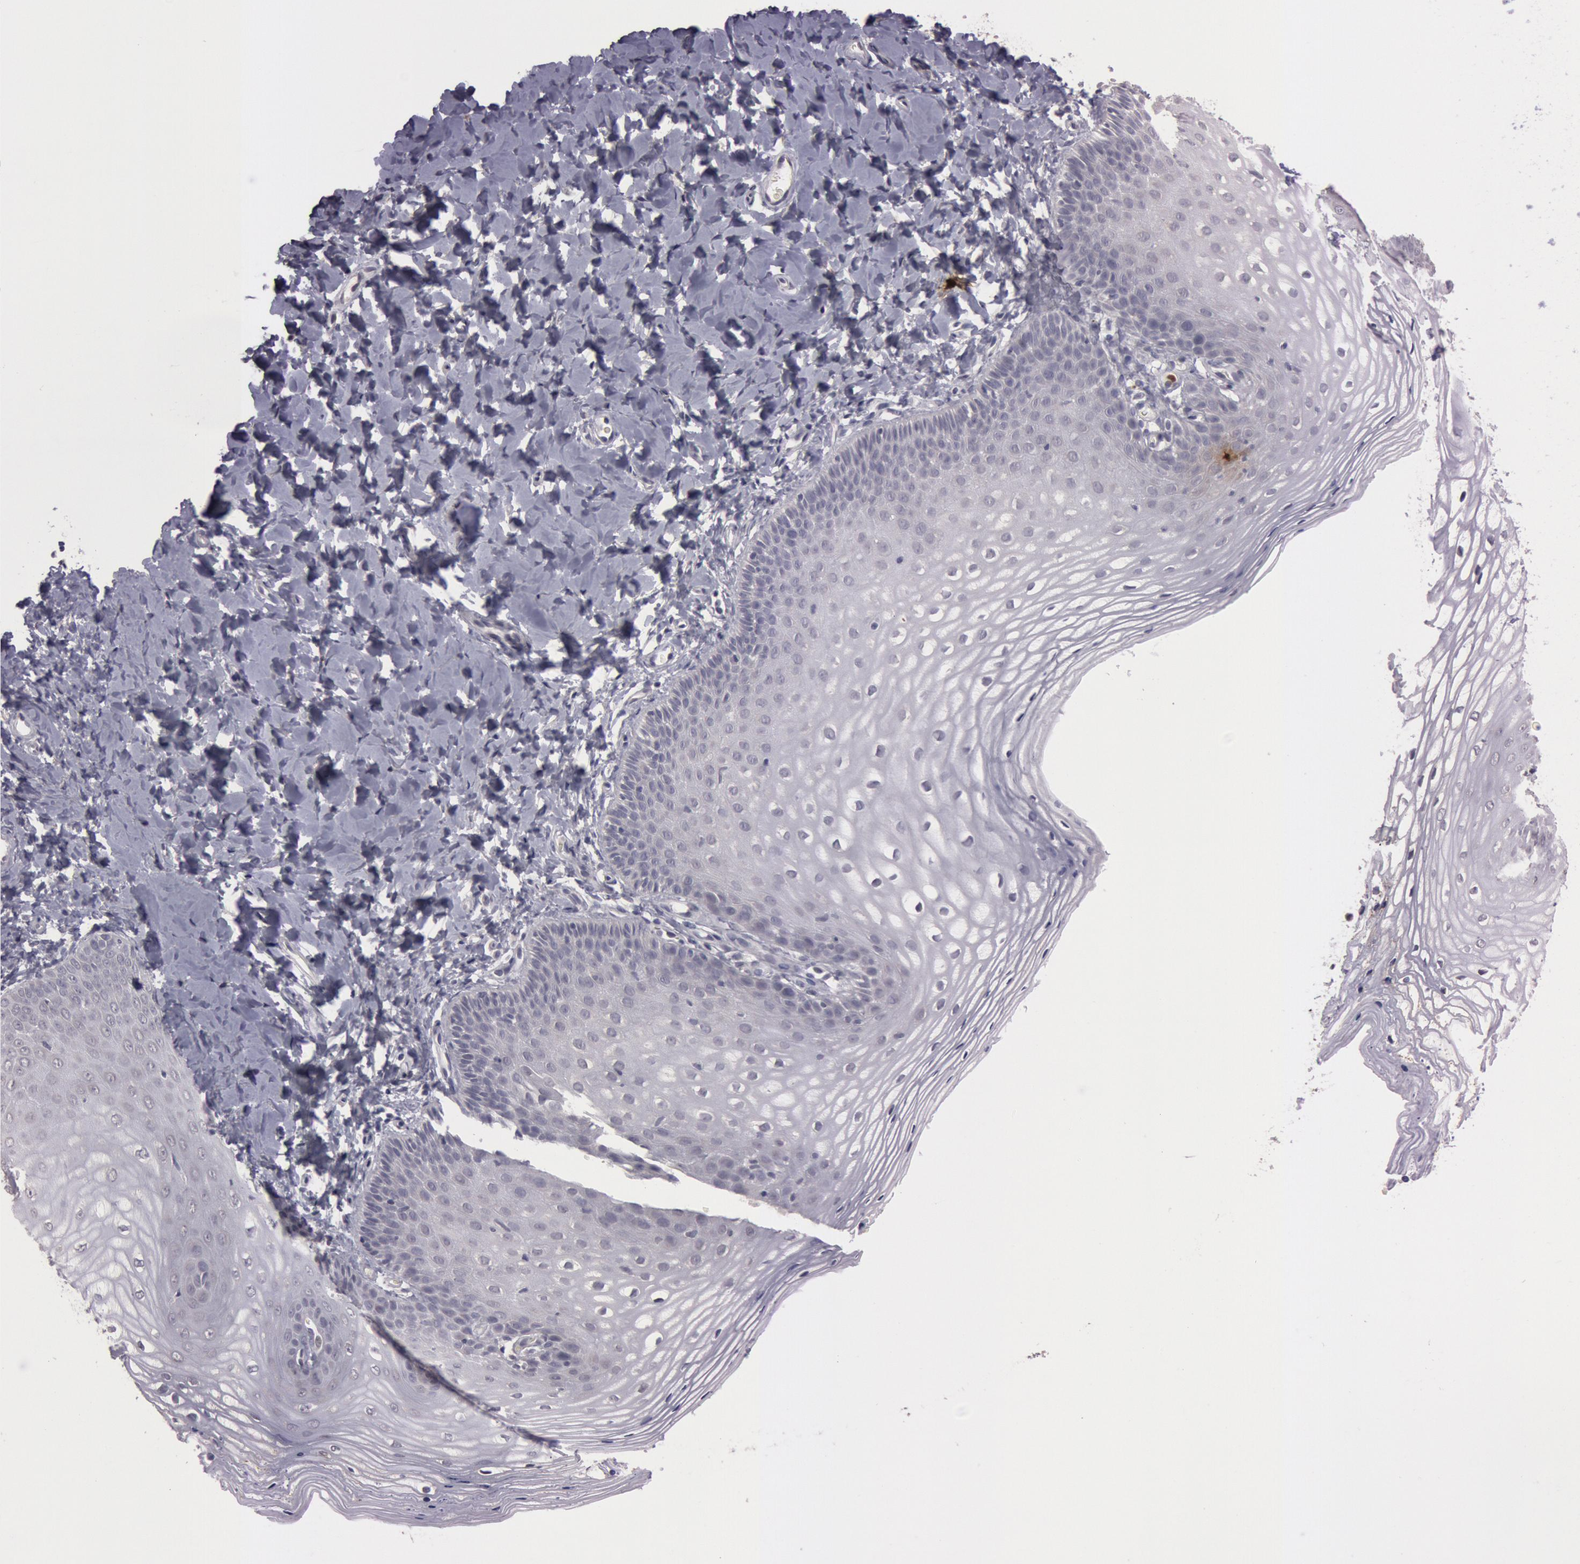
{"staining": {"intensity": "negative", "quantity": "none", "location": "none"}, "tissue": "vagina", "cell_type": "Squamous epithelial cells", "image_type": "normal", "snomed": [{"axis": "morphology", "description": "Normal tissue, NOS"}, {"axis": "topography", "description": "Vagina"}], "caption": "Protein analysis of normal vagina demonstrates no significant positivity in squamous epithelial cells. (DAB (3,3'-diaminobenzidine) immunohistochemistry (IHC) visualized using brightfield microscopy, high magnification).", "gene": "KDM6A", "patient": {"sex": "female", "age": 55}}